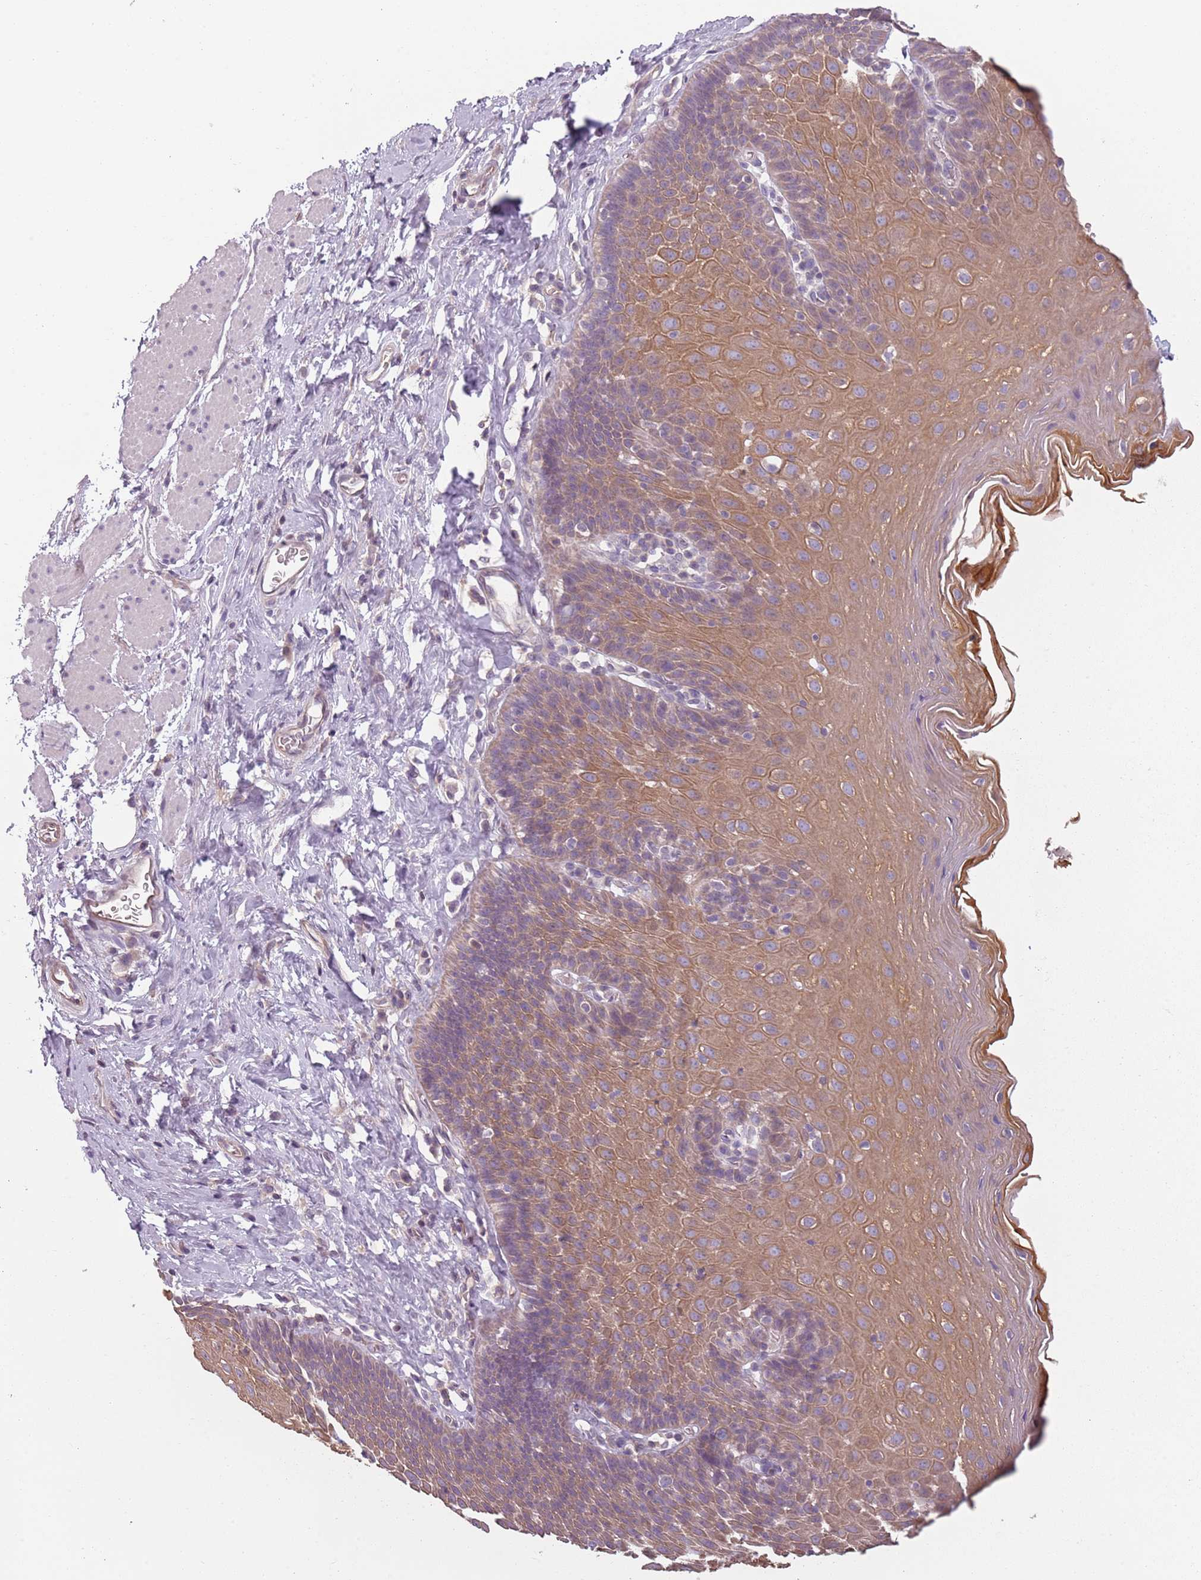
{"staining": {"intensity": "moderate", "quantity": "<25%", "location": "cytoplasmic/membranous"}, "tissue": "esophagus", "cell_type": "Squamous epithelial cells", "image_type": "normal", "snomed": [{"axis": "morphology", "description": "Normal tissue, NOS"}, {"axis": "topography", "description": "Esophagus"}], "caption": "An immunohistochemistry (IHC) image of unremarkable tissue is shown. Protein staining in brown shows moderate cytoplasmic/membranous positivity in esophagus within squamous epithelial cells.", "gene": "TLCD2", "patient": {"sex": "female", "age": 61}}